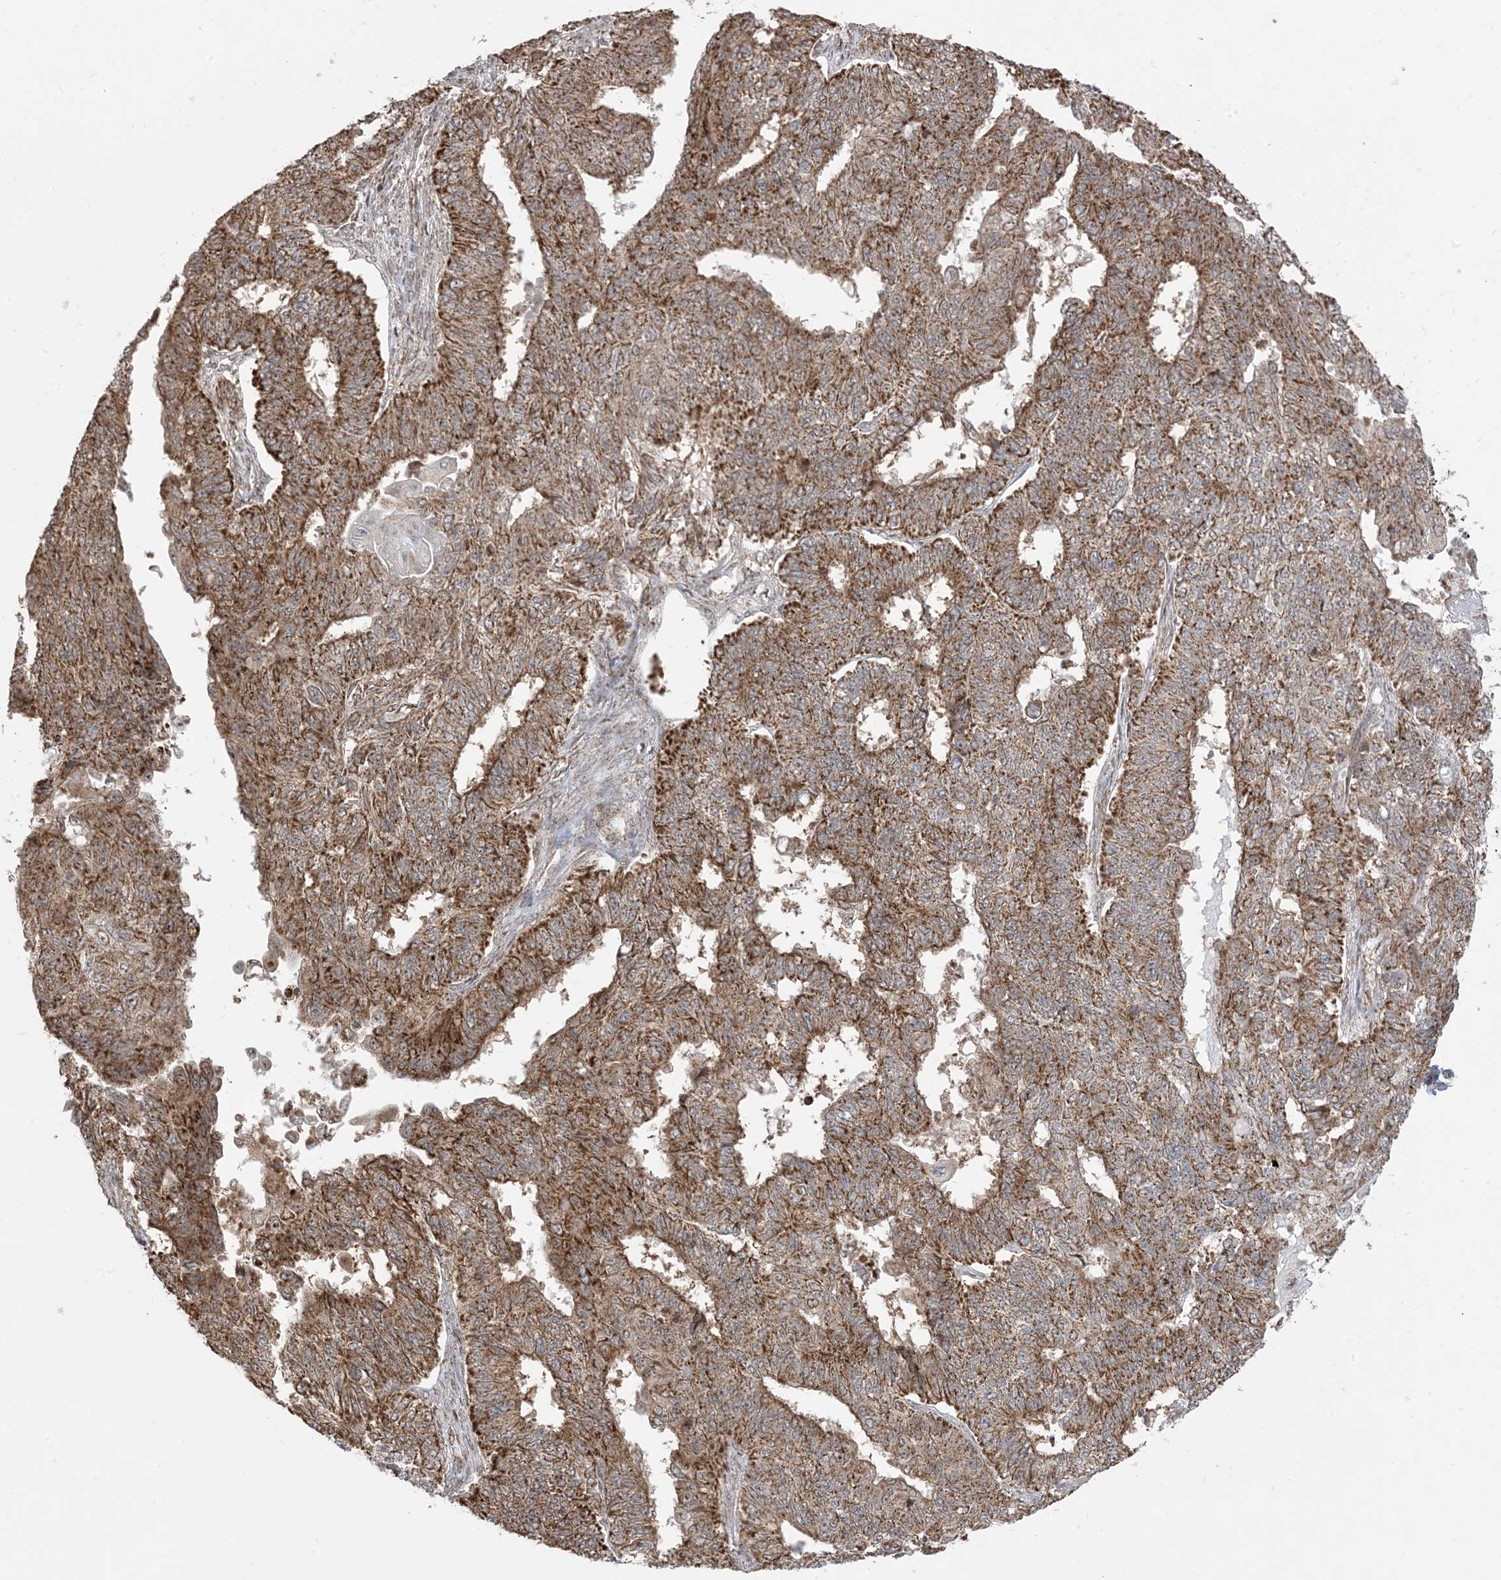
{"staining": {"intensity": "moderate", "quantity": ">75%", "location": "cytoplasmic/membranous"}, "tissue": "endometrial cancer", "cell_type": "Tumor cells", "image_type": "cancer", "snomed": [{"axis": "morphology", "description": "Adenocarcinoma, NOS"}, {"axis": "topography", "description": "Endometrium"}], "caption": "Adenocarcinoma (endometrial) stained with DAB (3,3'-diaminobenzidine) IHC shows medium levels of moderate cytoplasmic/membranous positivity in approximately >75% of tumor cells.", "gene": "MAPKBP1", "patient": {"sex": "female", "age": 32}}